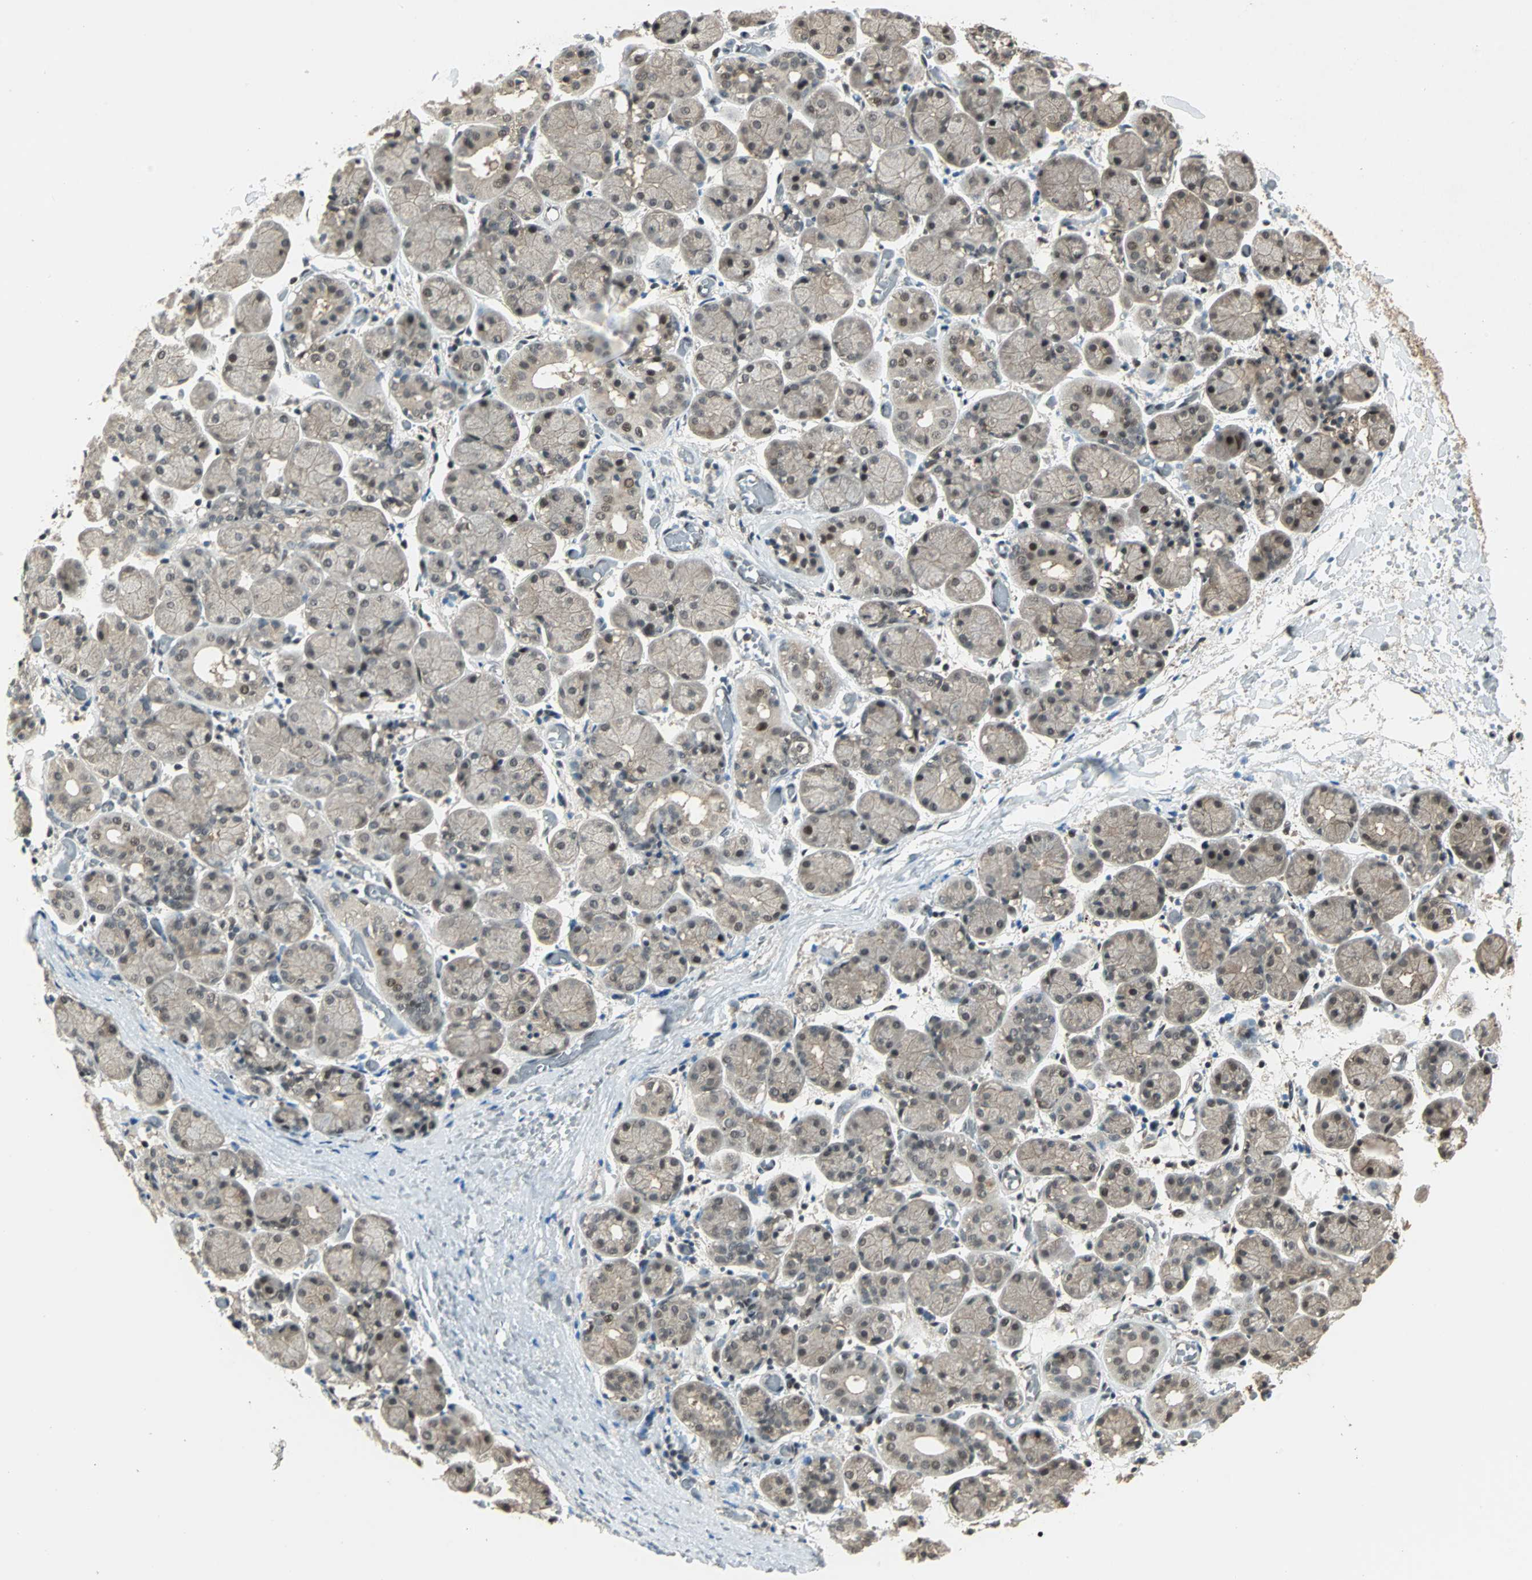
{"staining": {"intensity": "moderate", "quantity": ">75%", "location": "cytoplasmic/membranous,nuclear"}, "tissue": "salivary gland", "cell_type": "Glandular cells", "image_type": "normal", "snomed": [{"axis": "morphology", "description": "Normal tissue, NOS"}, {"axis": "topography", "description": "Salivary gland"}], "caption": "Protein staining displays moderate cytoplasmic/membranous,nuclear expression in about >75% of glandular cells in normal salivary gland. (Stains: DAB in brown, nuclei in blue, Microscopy: brightfield microscopy at high magnification).", "gene": "ZNF701", "patient": {"sex": "female", "age": 24}}